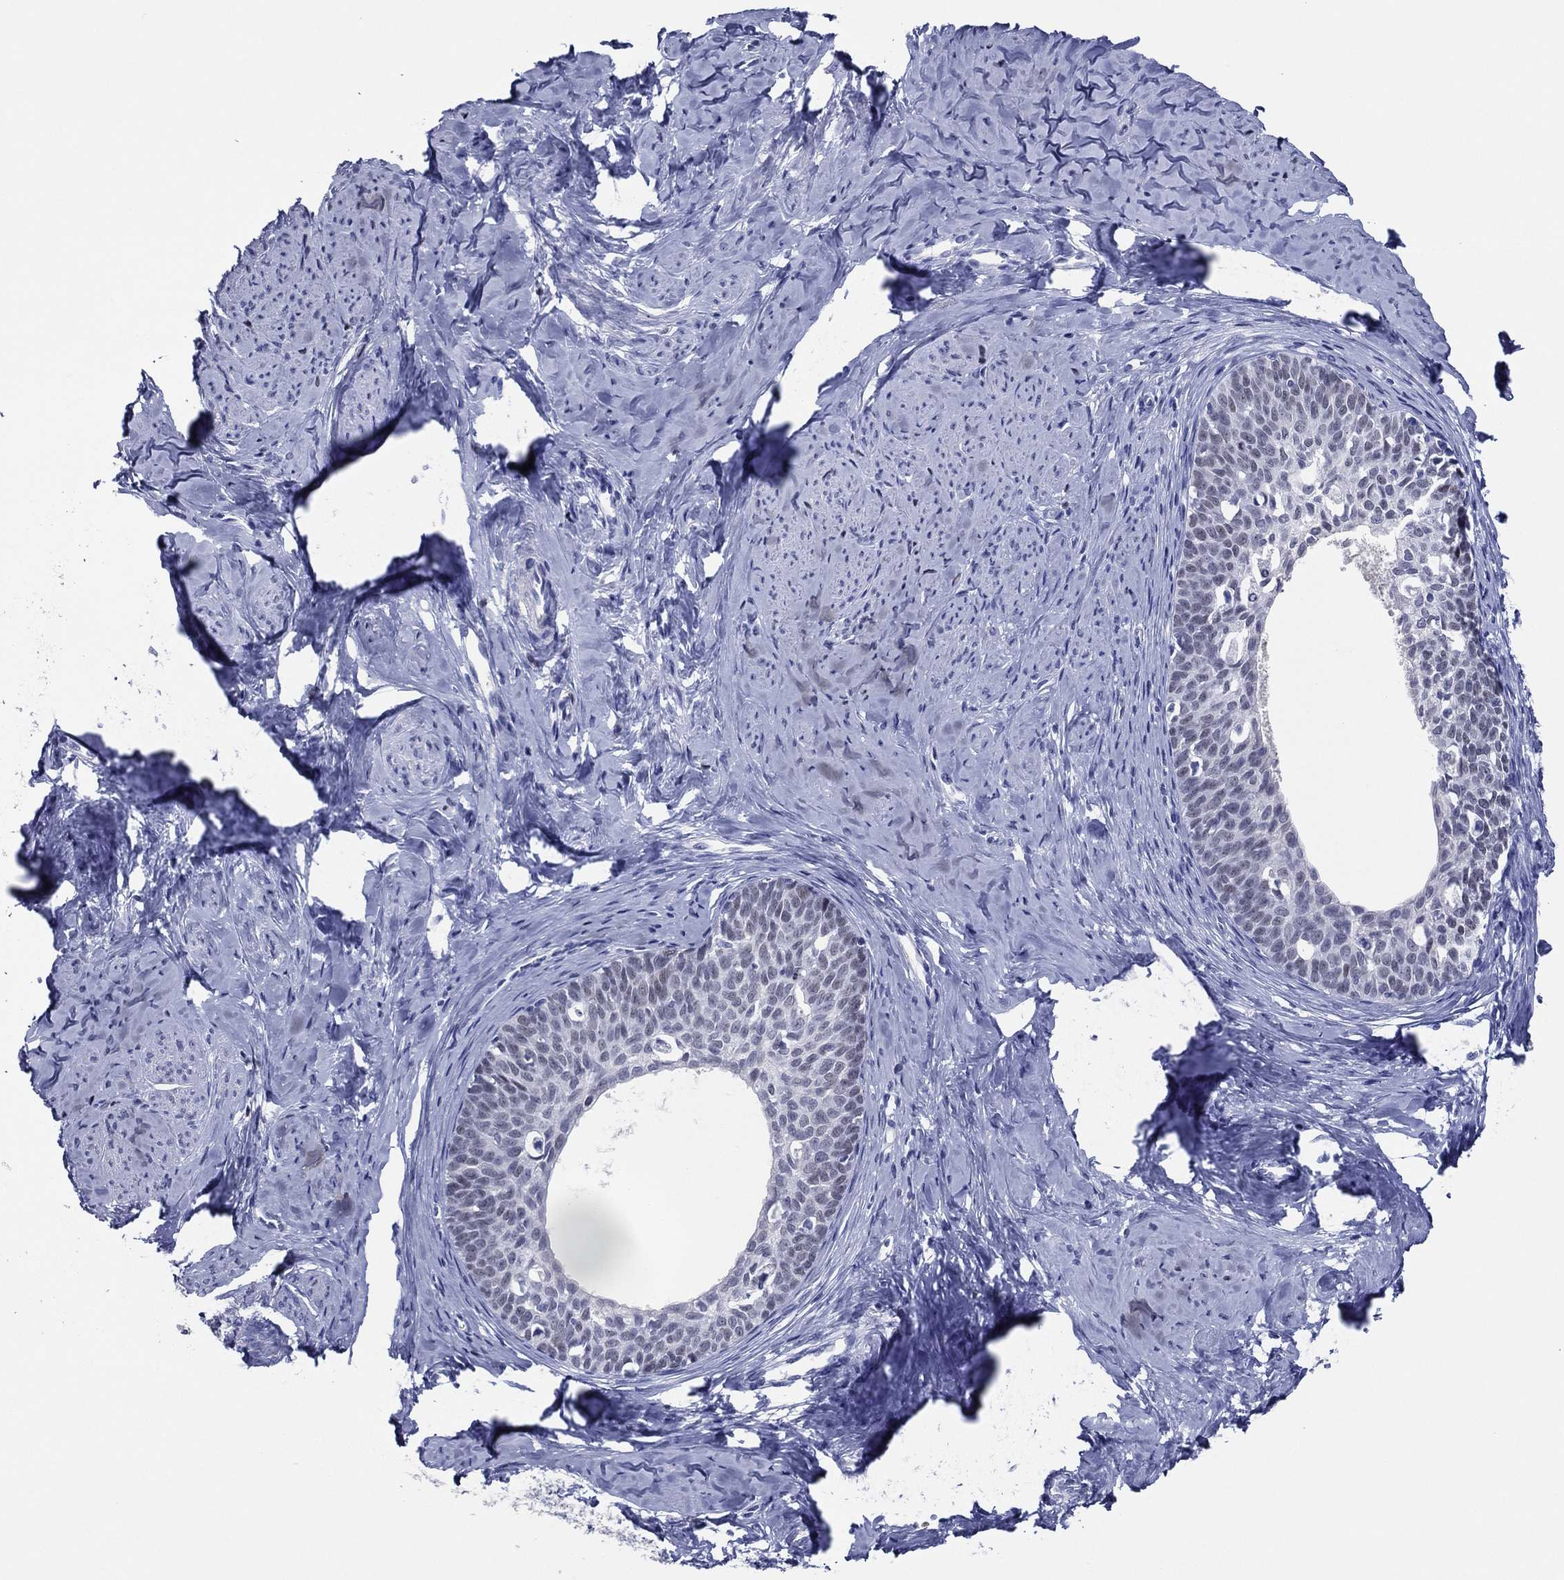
{"staining": {"intensity": "negative", "quantity": "none", "location": "none"}, "tissue": "cervical cancer", "cell_type": "Tumor cells", "image_type": "cancer", "snomed": [{"axis": "morphology", "description": "Squamous cell carcinoma, NOS"}, {"axis": "topography", "description": "Cervix"}], "caption": "Immunohistochemistry (IHC) histopathology image of human cervical cancer (squamous cell carcinoma) stained for a protein (brown), which demonstrates no staining in tumor cells.", "gene": "TFAP2A", "patient": {"sex": "female", "age": 51}}